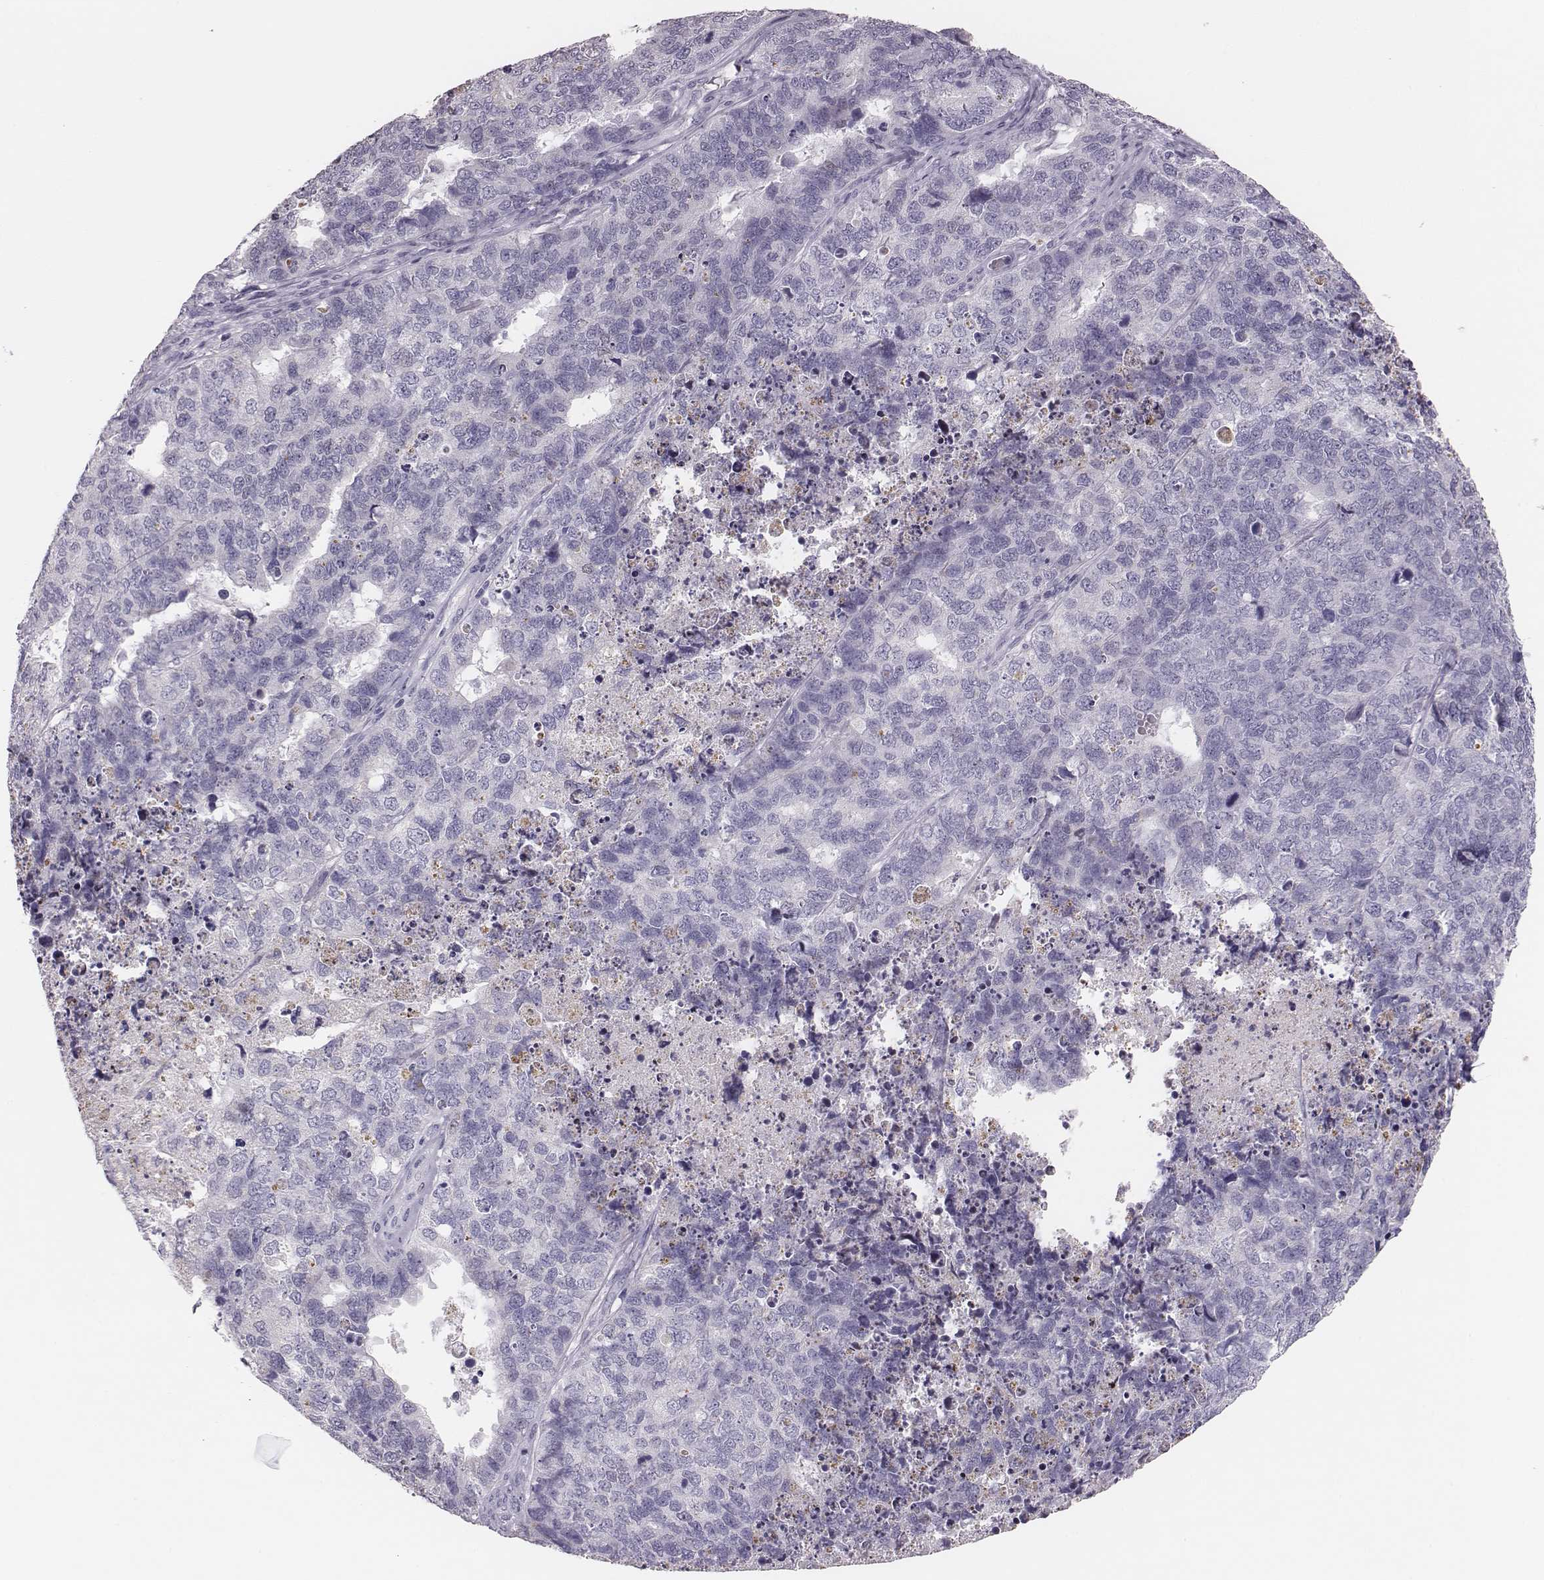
{"staining": {"intensity": "negative", "quantity": "none", "location": "none"}, "tissue": "cervical cancer", "cell_type": "Tumor cells", "image_type": "cancer", "snomed": [{"axis": "morphology", "description": "Squamous cell carcinoma, NOS"}, {"axis": "topography", "description": "Cervix"}], "caption": "This micrograph is of cervical cancer stained with immunohistochemistry (IHC) to label a protein in brown with the nuclei are counter-stained blue. There is no expression in tumor cells. Nuclei are stained in blue.", "gene": "H1-6", "patient": {"sex": "female", "age": 63}}